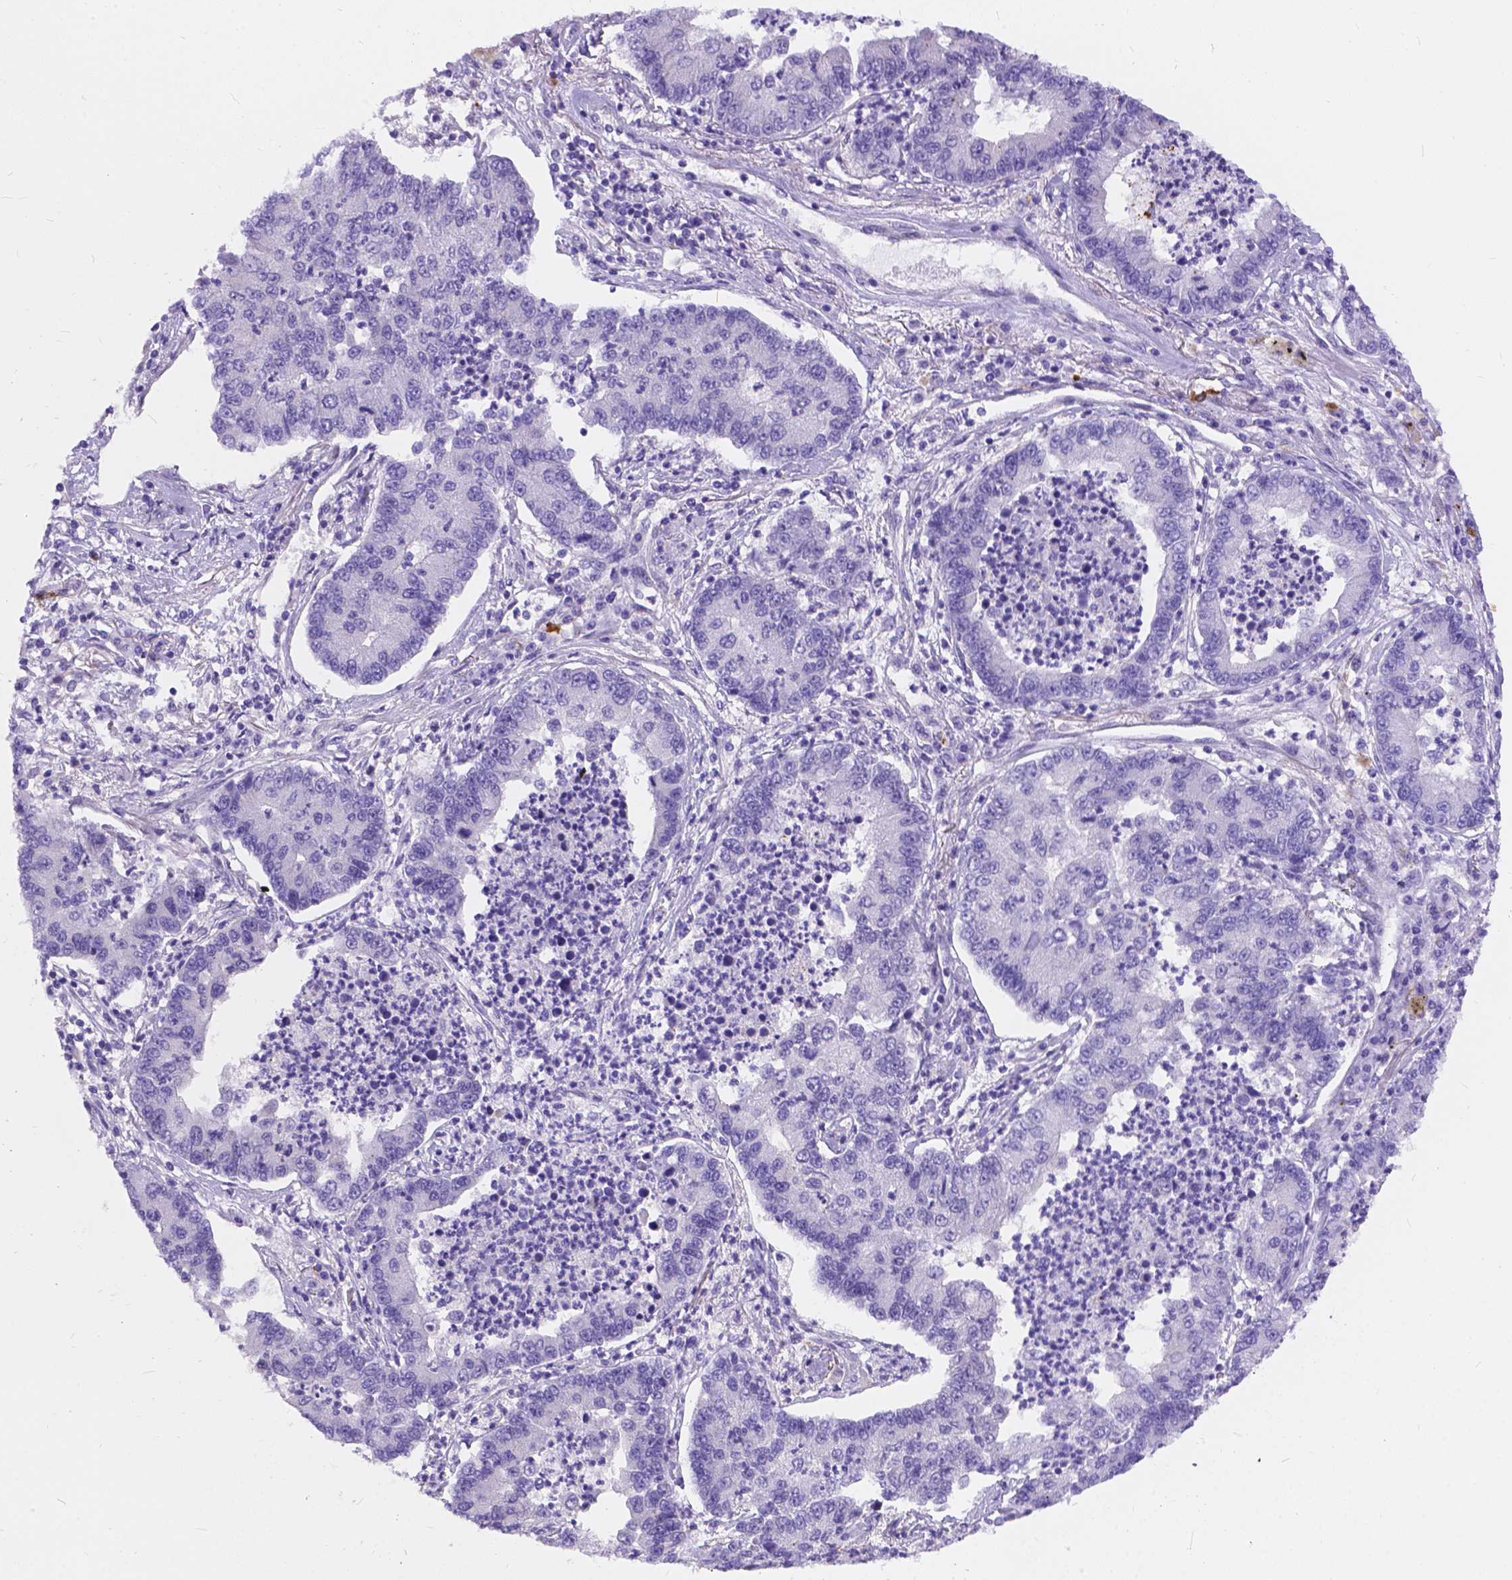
{"staining": {"intensity": "negative", "quantity": "none", "location": "none"}, "tissue": "lung cancer", "cell_type": "Tumor cells", "image_type": "cancer", "snomed": [{"axis": "morphology", "description": "Adenocarcinoma, NOS"}, {"axis": "topography", "description": "Lung"}], "caption": "DAB immunohistochemical staining of adenocarcinoma (lung) displays no significant expression in tumor cells.", "gene": "DLEC1", "patient": {"sex": "female", "age": 57}}